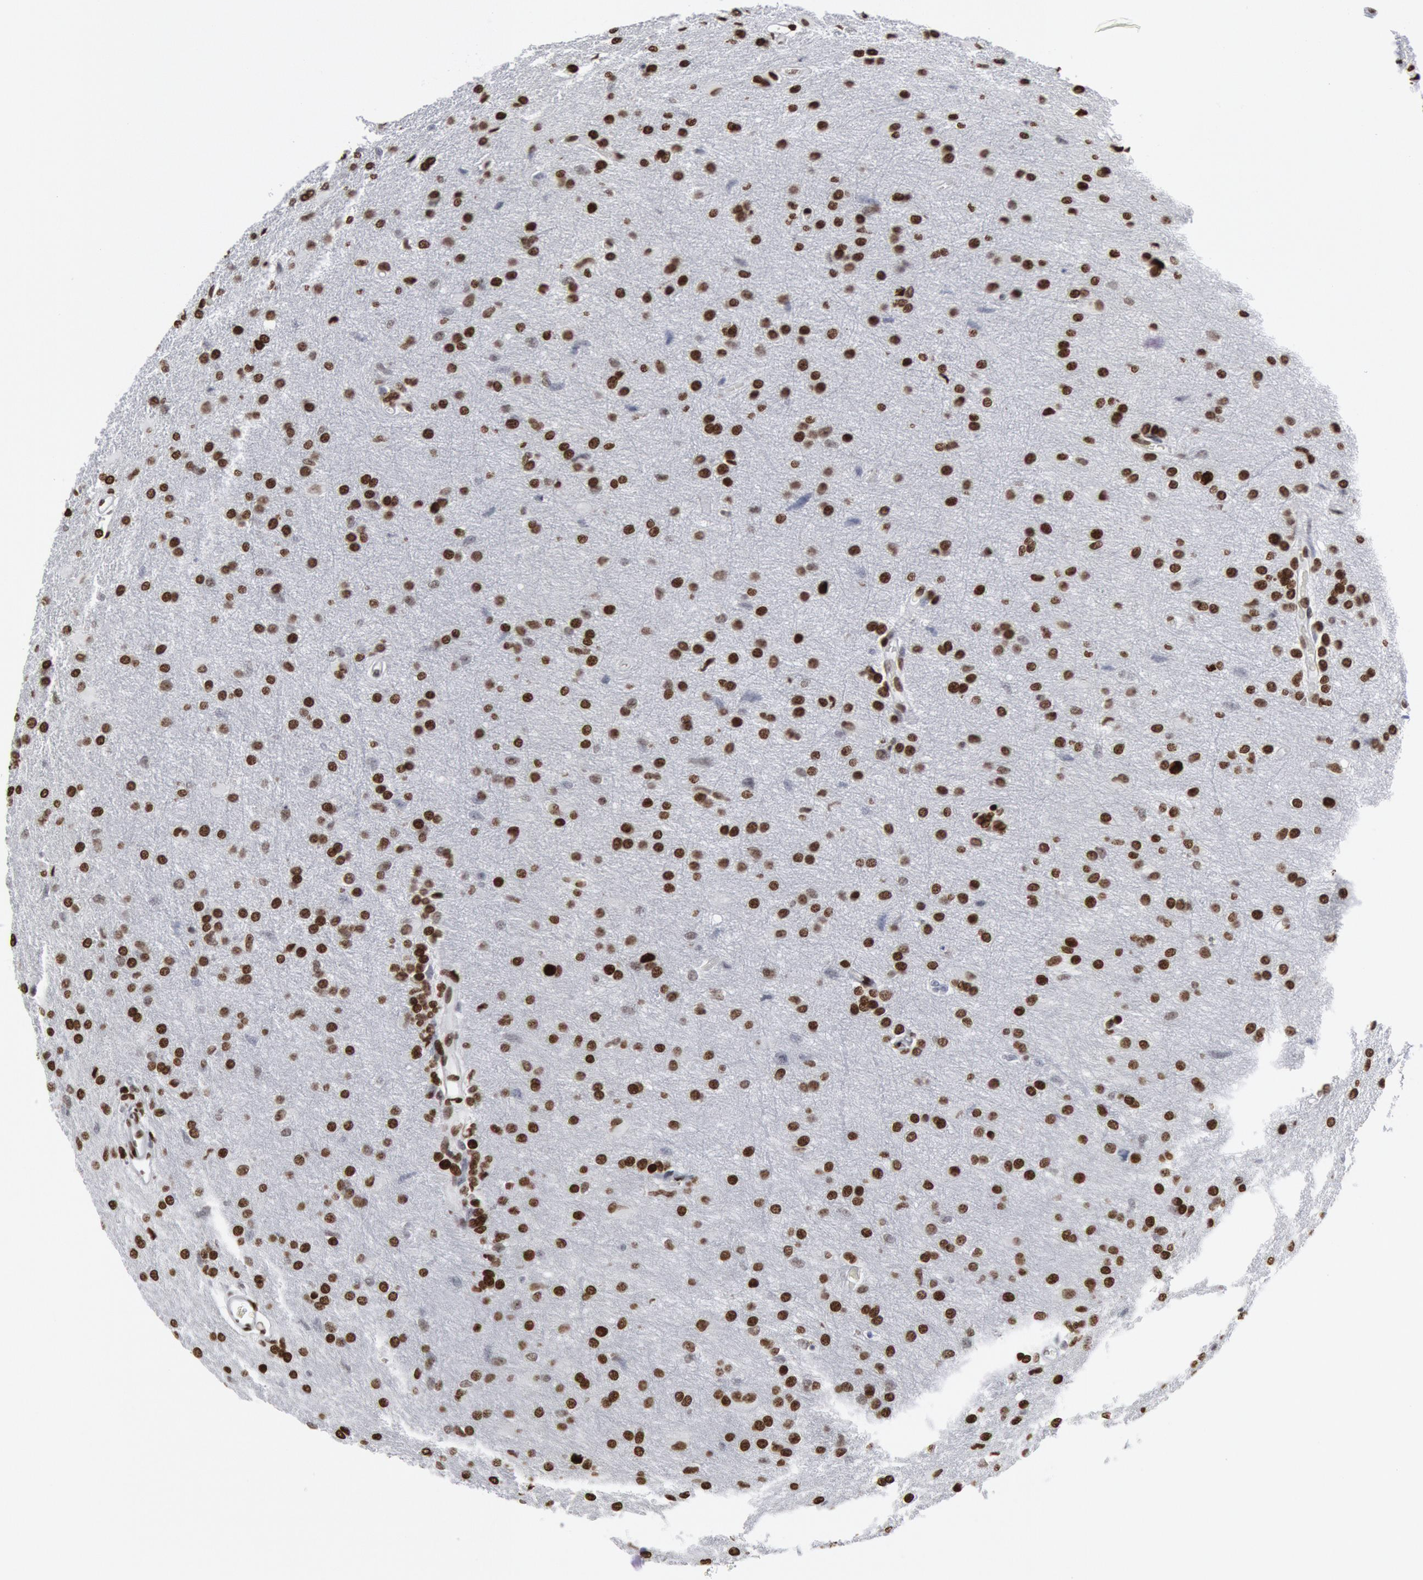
{"staining": {"intensity": "weak", "quantity": "25%-75%", "location": "nuclear"}, "tissue": "glioma", "cell_type": "Tumor cells", "image_type": "cancer", "snomed": [{"axis": "morphology", "description": "Glioma, malignant, High grade"}, {"axis": "topography", "description": "Brain"}], "caption": "Brown immunohistochemical staining in glioma exhibits weak nuclear positivity in approximately 25%-75% of tumor cells.", "gene": "MECP2", "patient": {"sex": "male", "age": 68}}